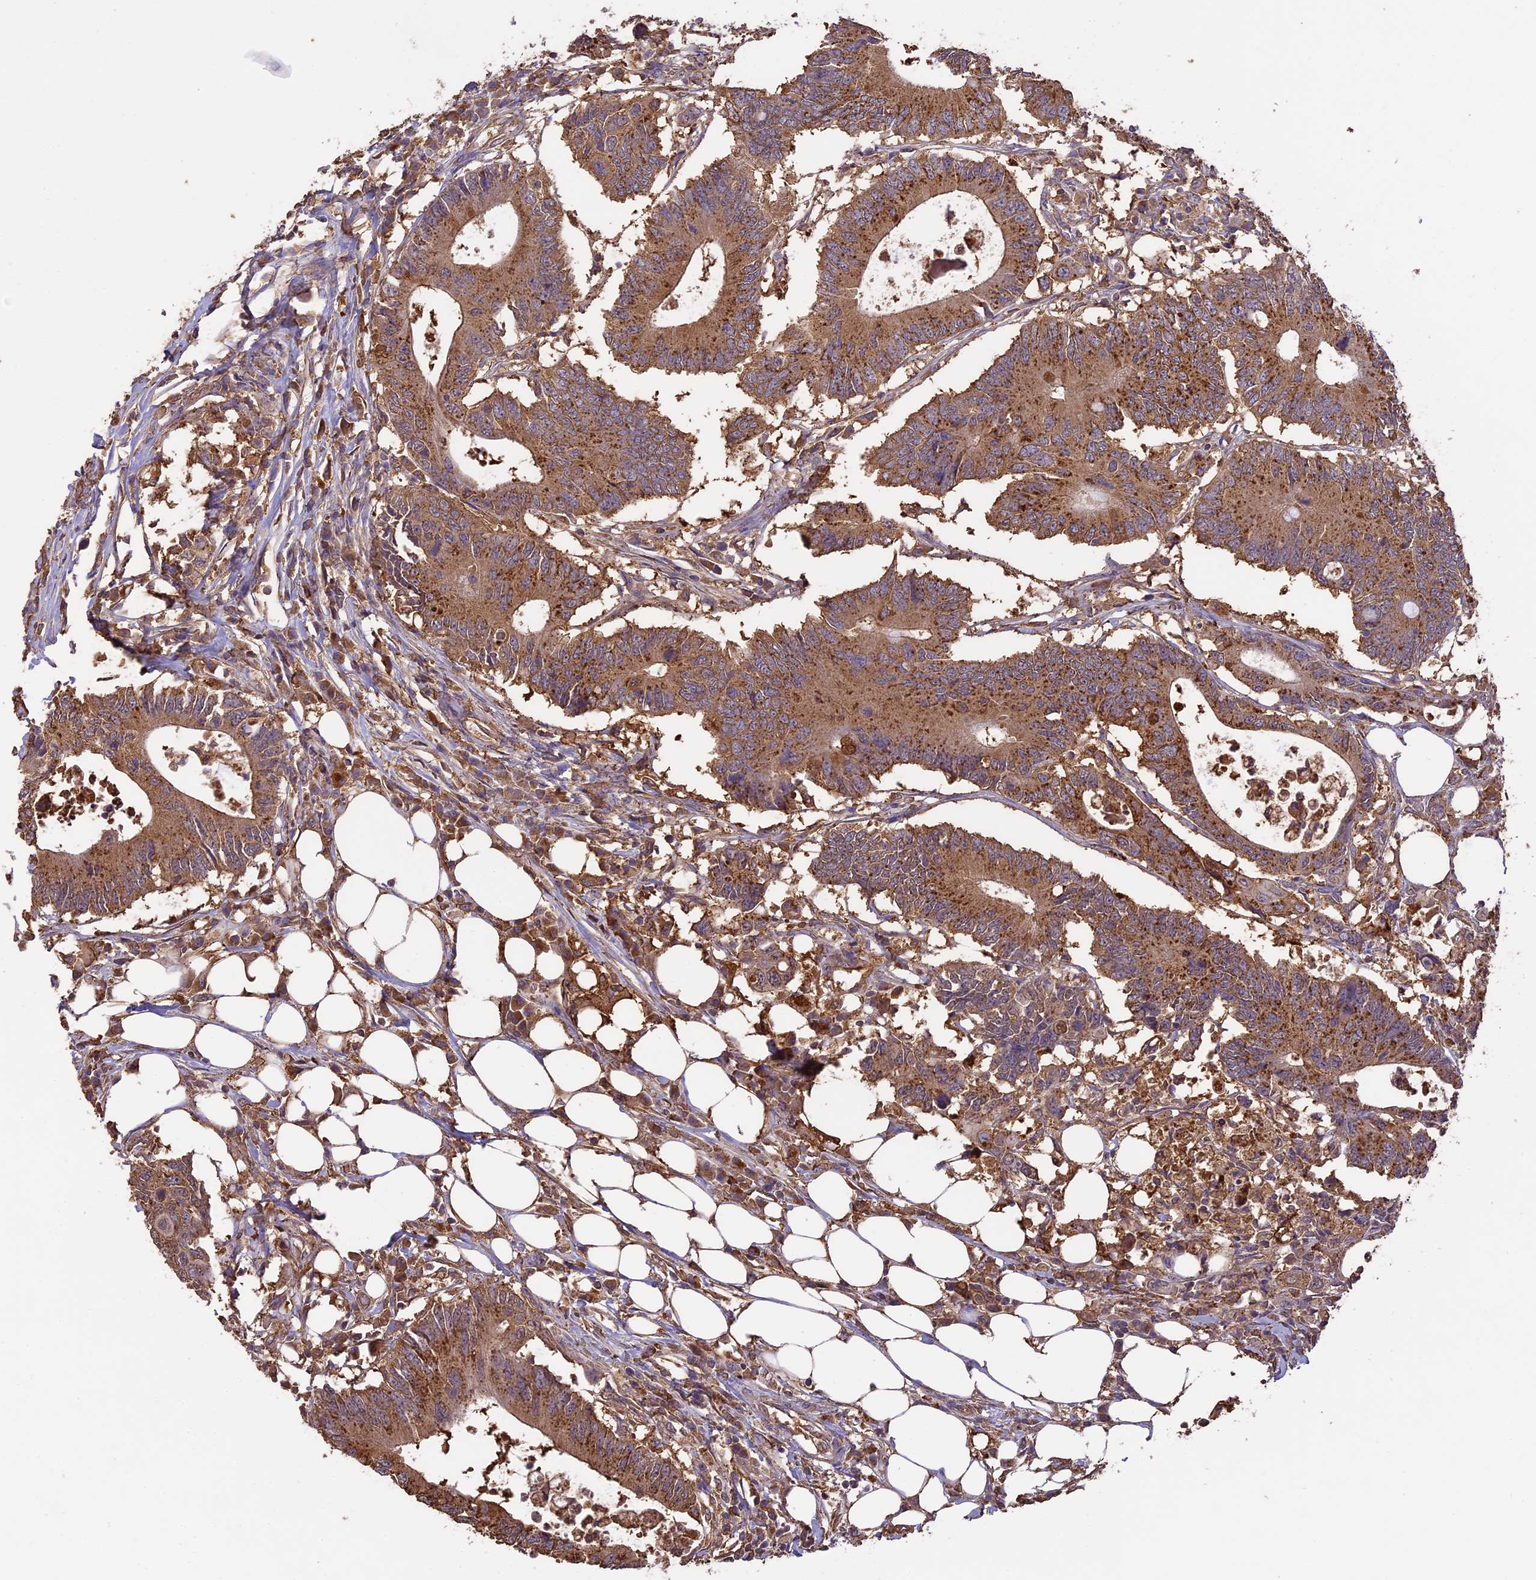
{"staining": {"intensity": "moderate", "quantity": ">75%", "location": "cytoplasmic/membranous"}, "tissue": "colorectal cancer", "cell_type": "Tumor cells", "image_type": "cancer", "snomed": [{"axis": "morphology", "description": "Adenocarcinoma, NOS"}, {"axis": "topography", "description": "Colon"}], "caption": "Brown immunohistochemical staining in colorectal adenocarcinoma displays moderate cytoplasmic/membranous expression in approximately >75% of tumor cells.", "gene": "ARHGAP19", "patient": {"sex": "male", "age": 71}}